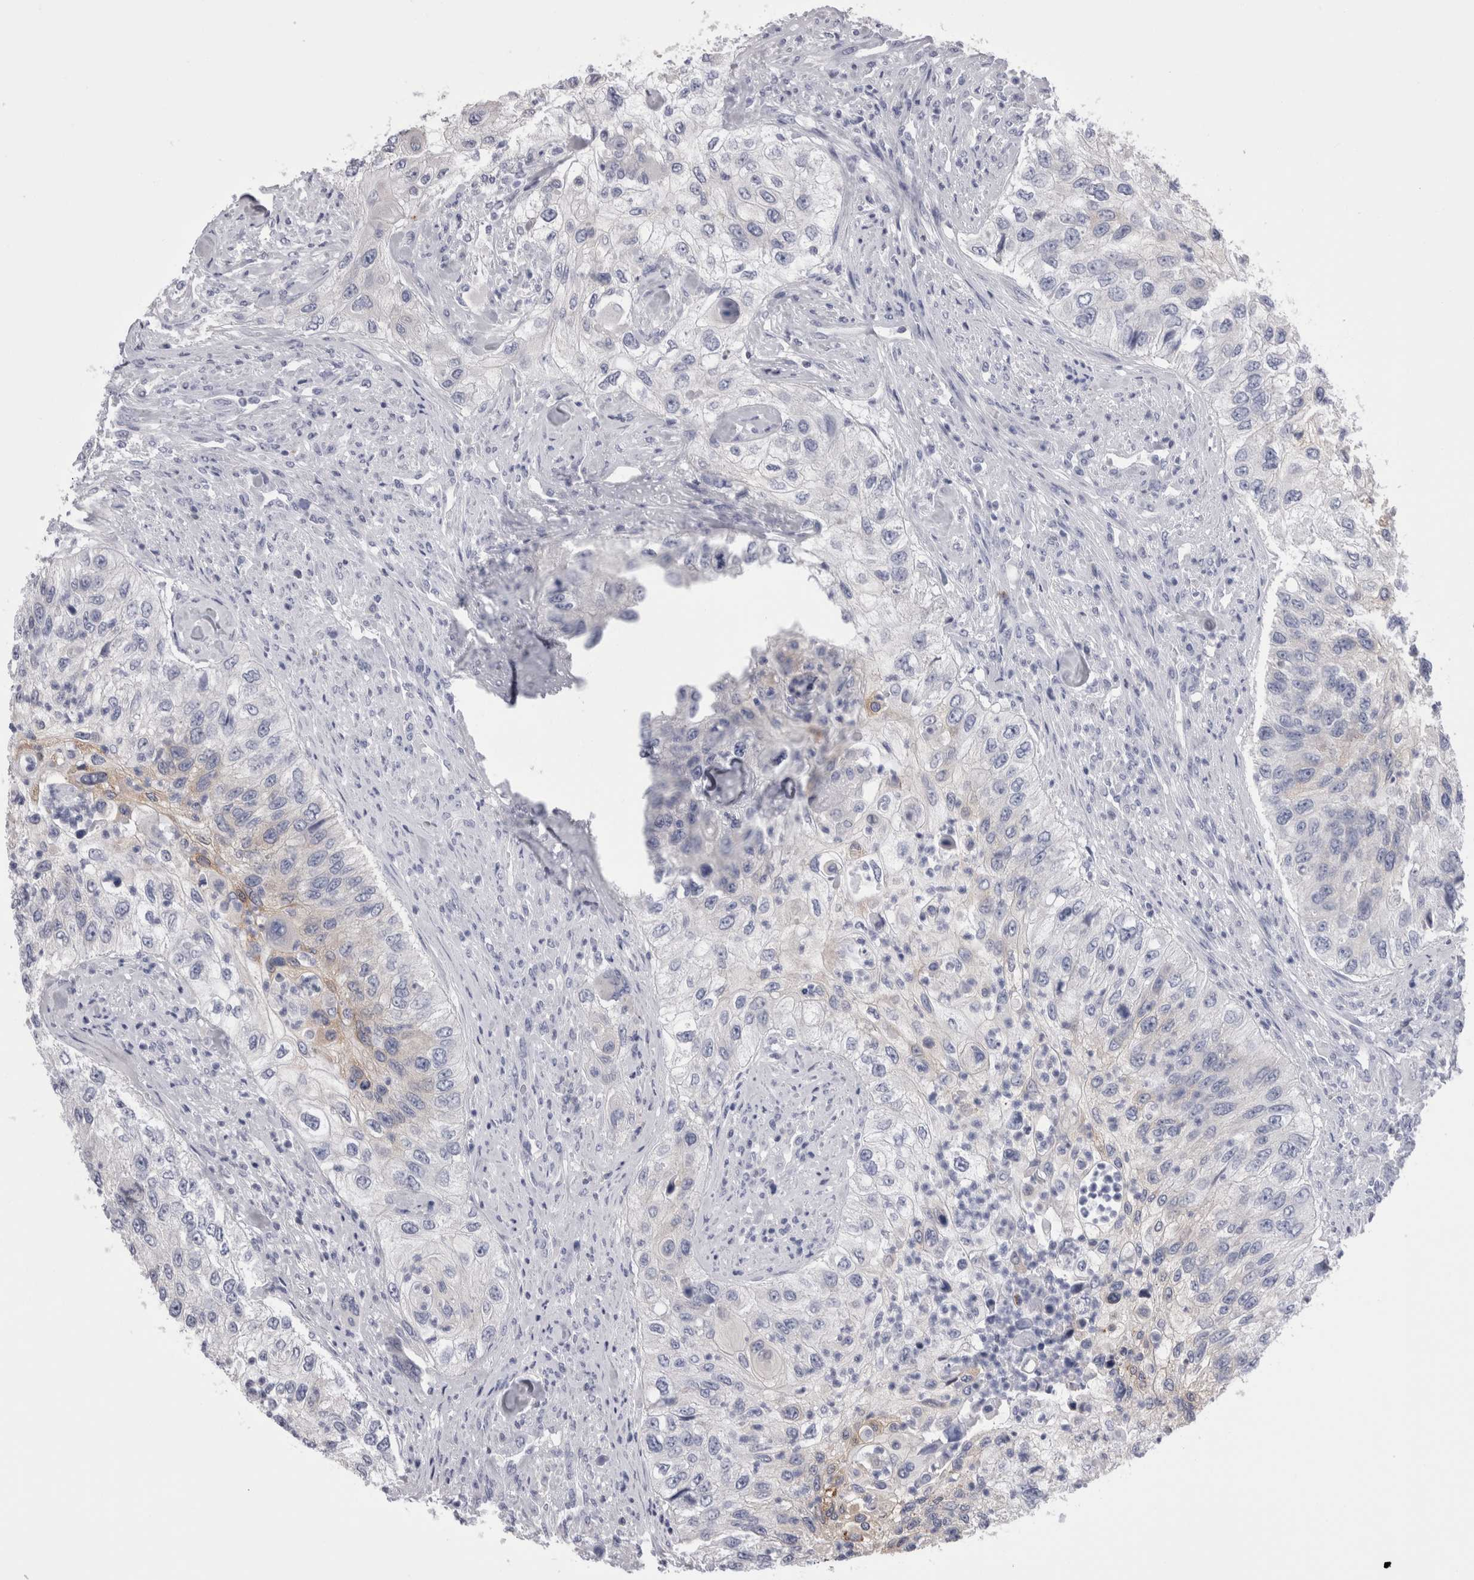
{"staining": {"intensity": "negative", "quantity": "none", "location": "none"}, "tissue": "urothelial cancer", "cell_type": "Tumor cells", "image_type": "cancer", "snomed": [{"axis": "morphology", "description": "Urothelial carcinoma, High grade"}, {"axis": "topography", "description": "Urinary bladder"}], "caption": "Human urothelial cancer stained for a protein using immunohistochemistry reveals no positivity in tumor cells.", "gene": "DCTN6", "patient": {"sex": "female", "age": 60}}